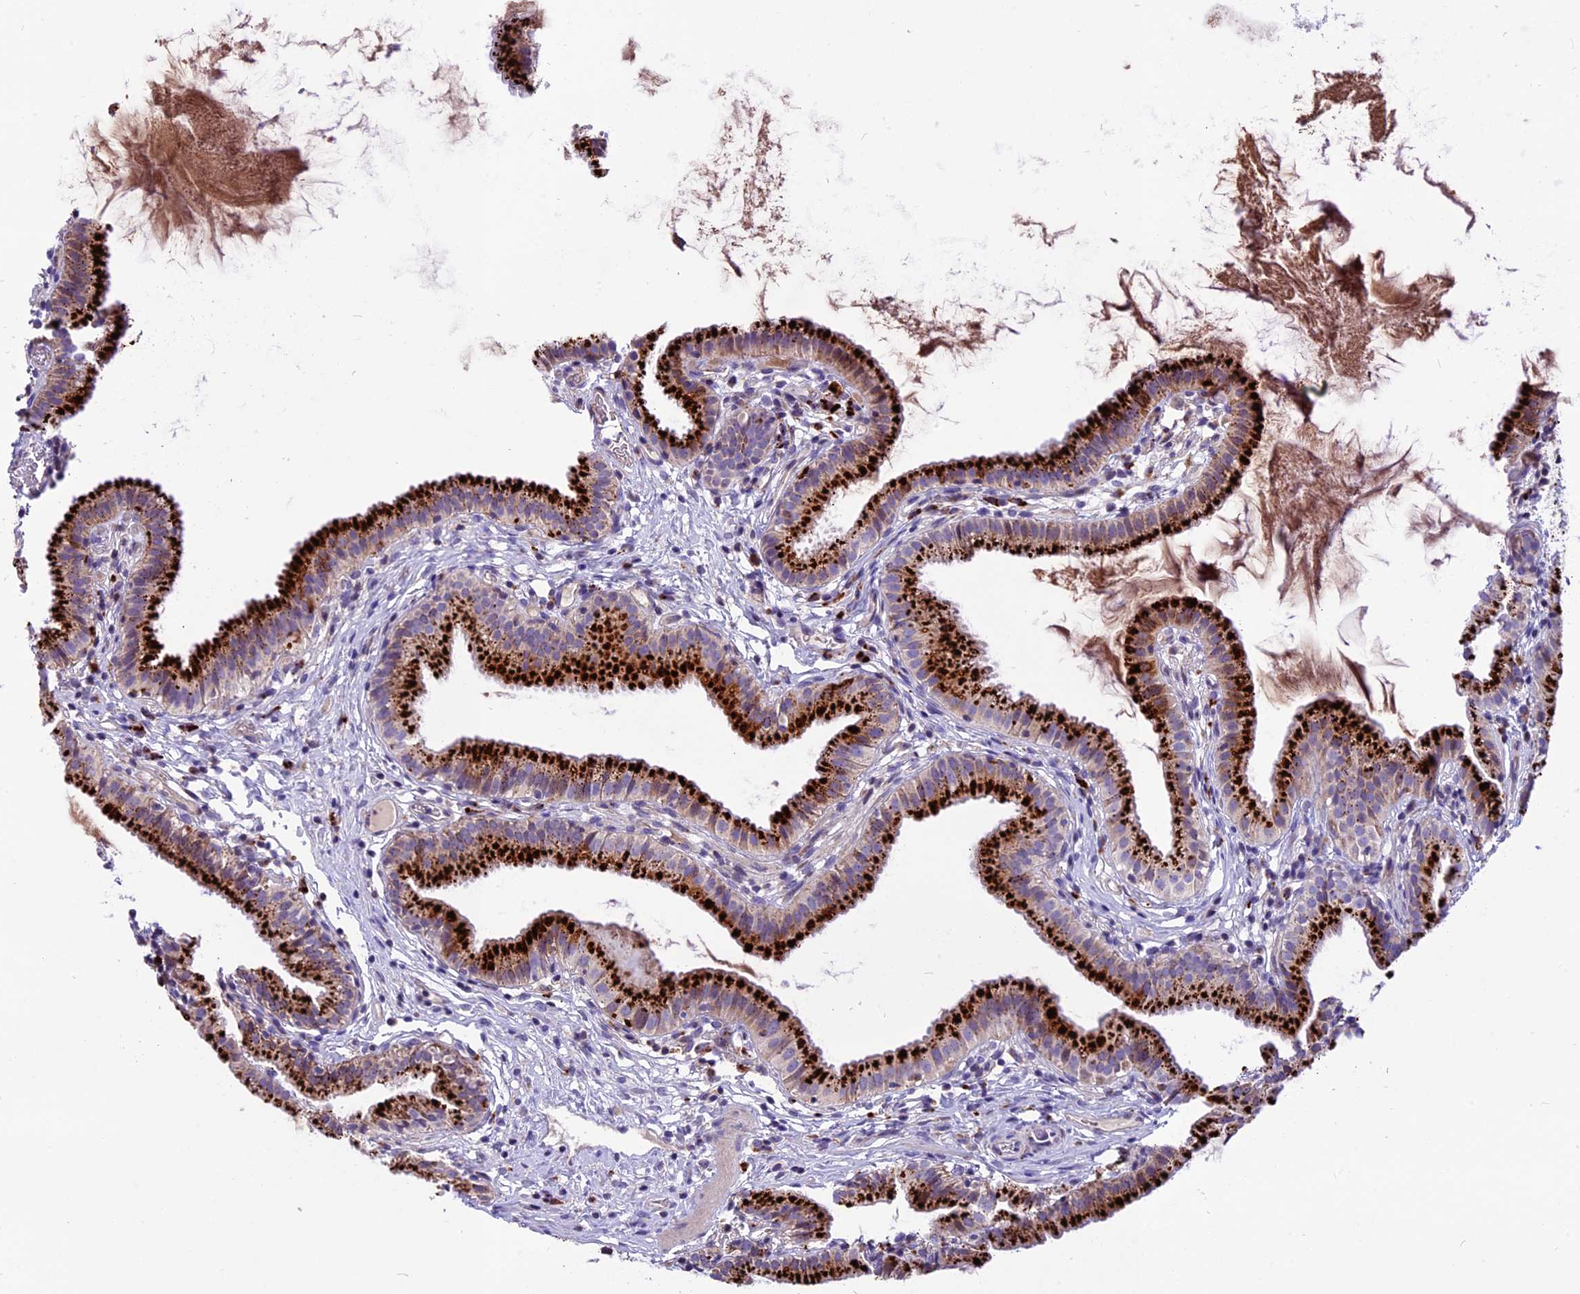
{"staining": {"intensity": "strong", "quantity": ">75%", "location": "cytoplasmic/membranous"}, "tissue": "gallbladder", "cell_type": "Glandular cells", "image_type": "normal", "snomed": [{"axis": "morphology", "description": "Normal tissue, NOS"}, {"axis": "topography", "description": "Gallbladder"}], "caption": "Immunohistochemistry (IHC) (DAB) staining of normal human gallbladder shows strong cytoplasmic/membranous protein expression in about >75% of glandular cells. The protein is stained brown, and the nuclei are stained in blue (DAB IHC with brightfield microscopy, high magnification).", "gene": "THRSP", "patient": {"sex": "female", "age": 46}}